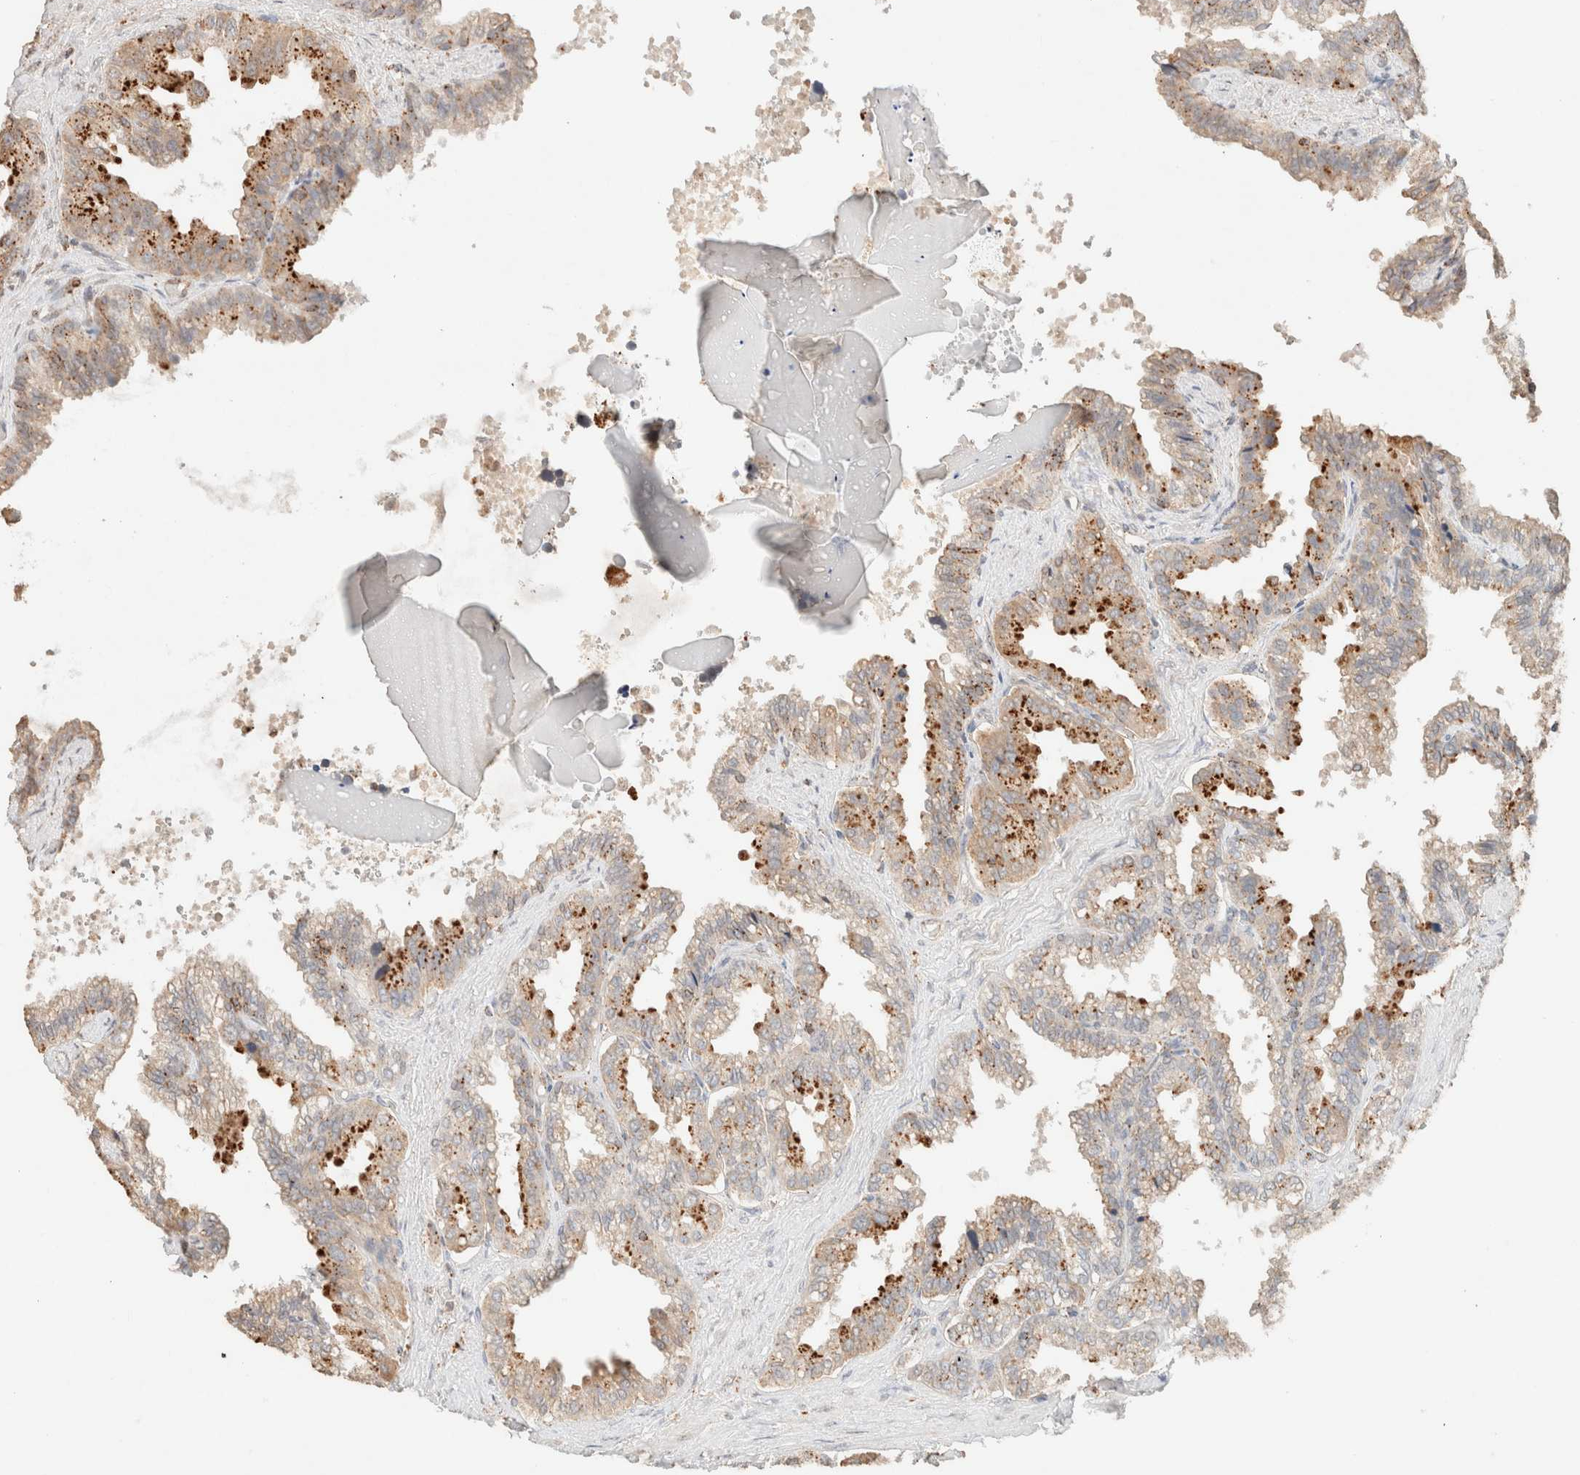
{"staining": {"intensity": "moderate", "quantity": "25%-75%", "location": "cytoplasmic/membranous"}, "tissue": "seminal vesicle", "cell_type": "Glandular cells", "image_type": "normal", "snomed": [{"axis": "morphology", "description": "Normal tissue, NOS"}, {"axis": "topography", "description": "Seminal veicle"}], "caption": "Moderate cytoplasmic/membranous protein expression is identified in approximately 25%-75% of glandular cells in seminal vesicle.", "gene": "CTSC", "patient": {"sex": "male", "age": 46}}